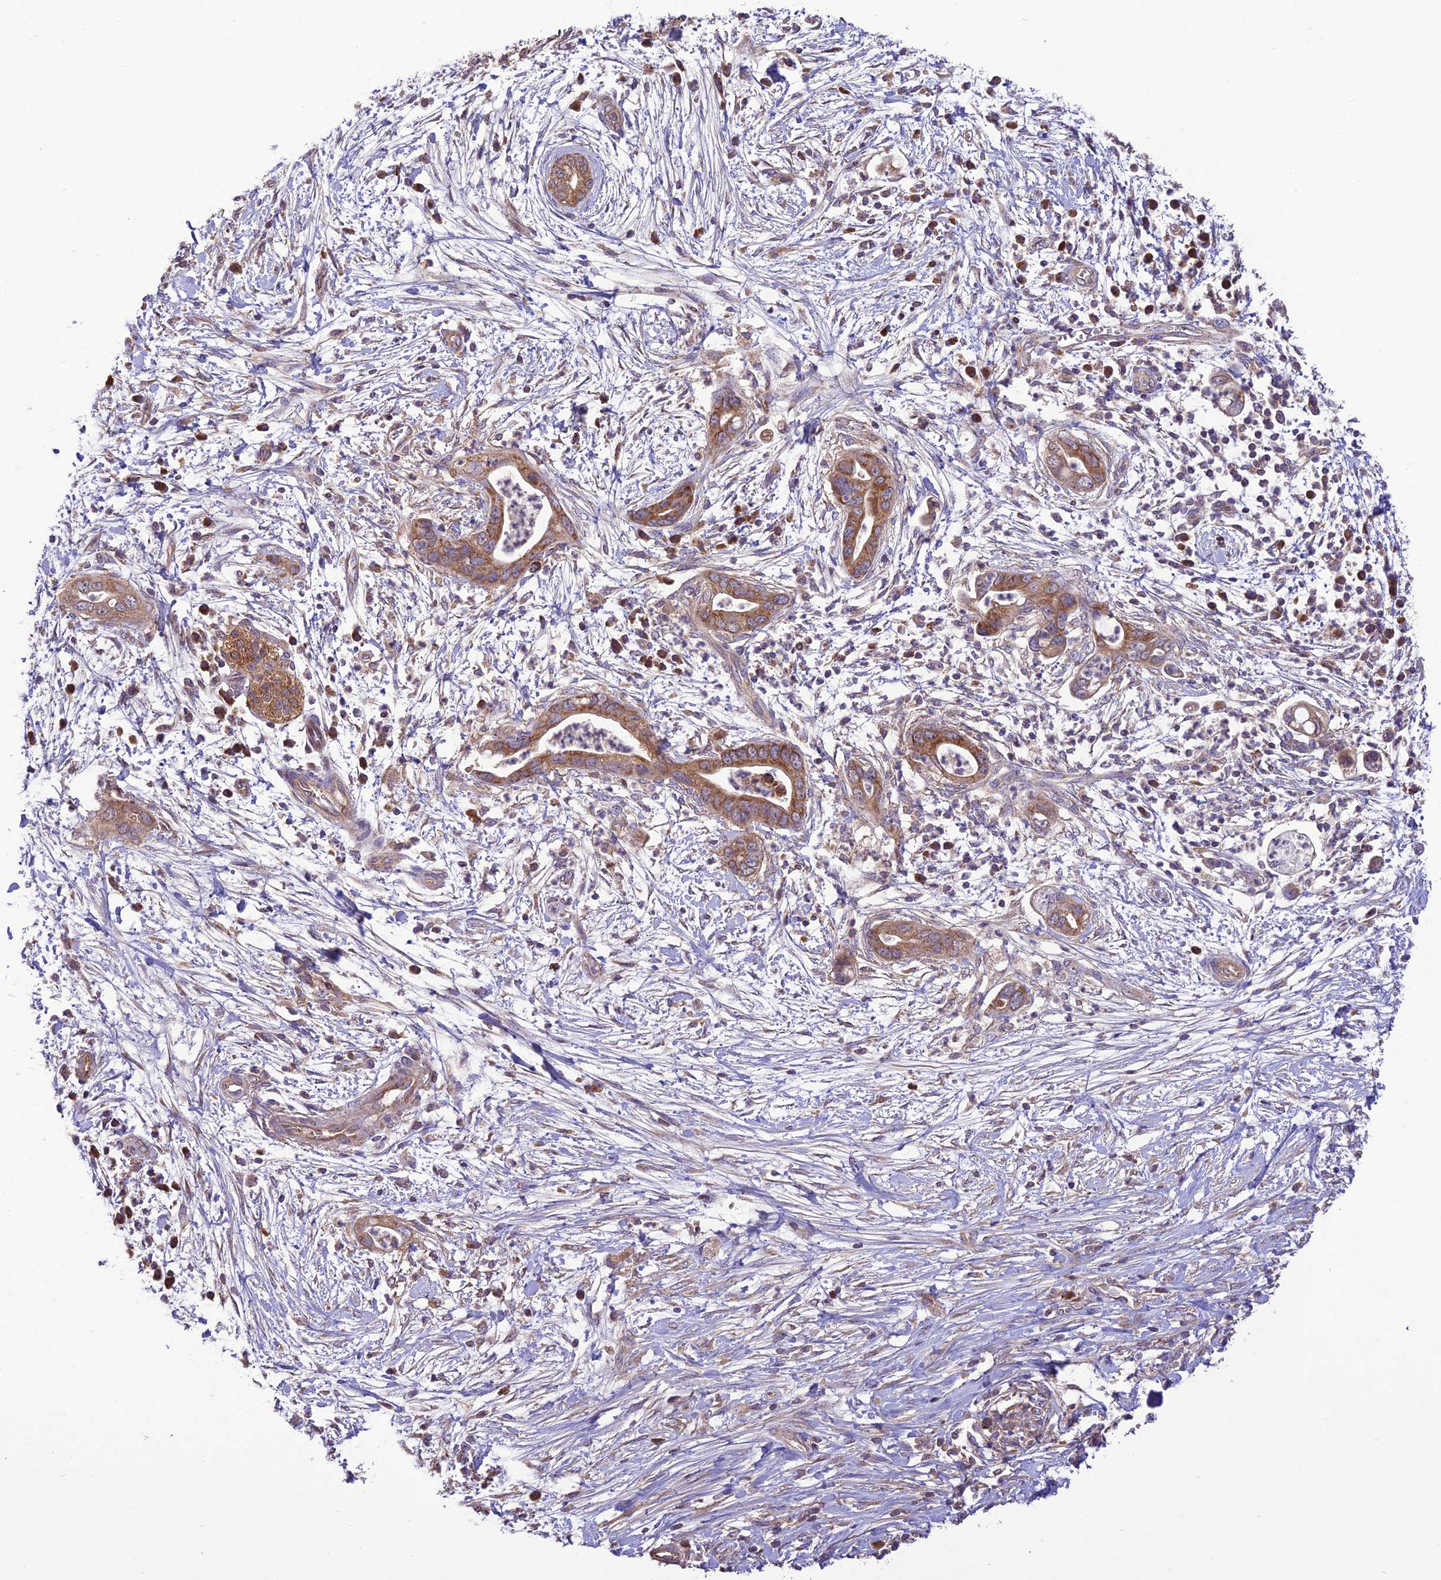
{"staining": {"intensity": "moderate", "quantity": ">75%", "location": "cytoplasmic/membranous"}, "tissue": "pancreatic cancer", "cell_type": "Tumor cells", "image_type": "cancer", "snomed": [{"axis": "morphology", "description": "Adenocarcinoma, NOS"}, {"axis": "topography", "description": "Pancreas"}], "caption": "Immunohistochemistry of human pancreatic cancer (adenocarcinoma) displays medium levels of moderate cytoplasmic/membranous expression in about >75% of tumor cells.", "gene": "NDUFAF1", "patient": {"sex": "male", "age": 75}}